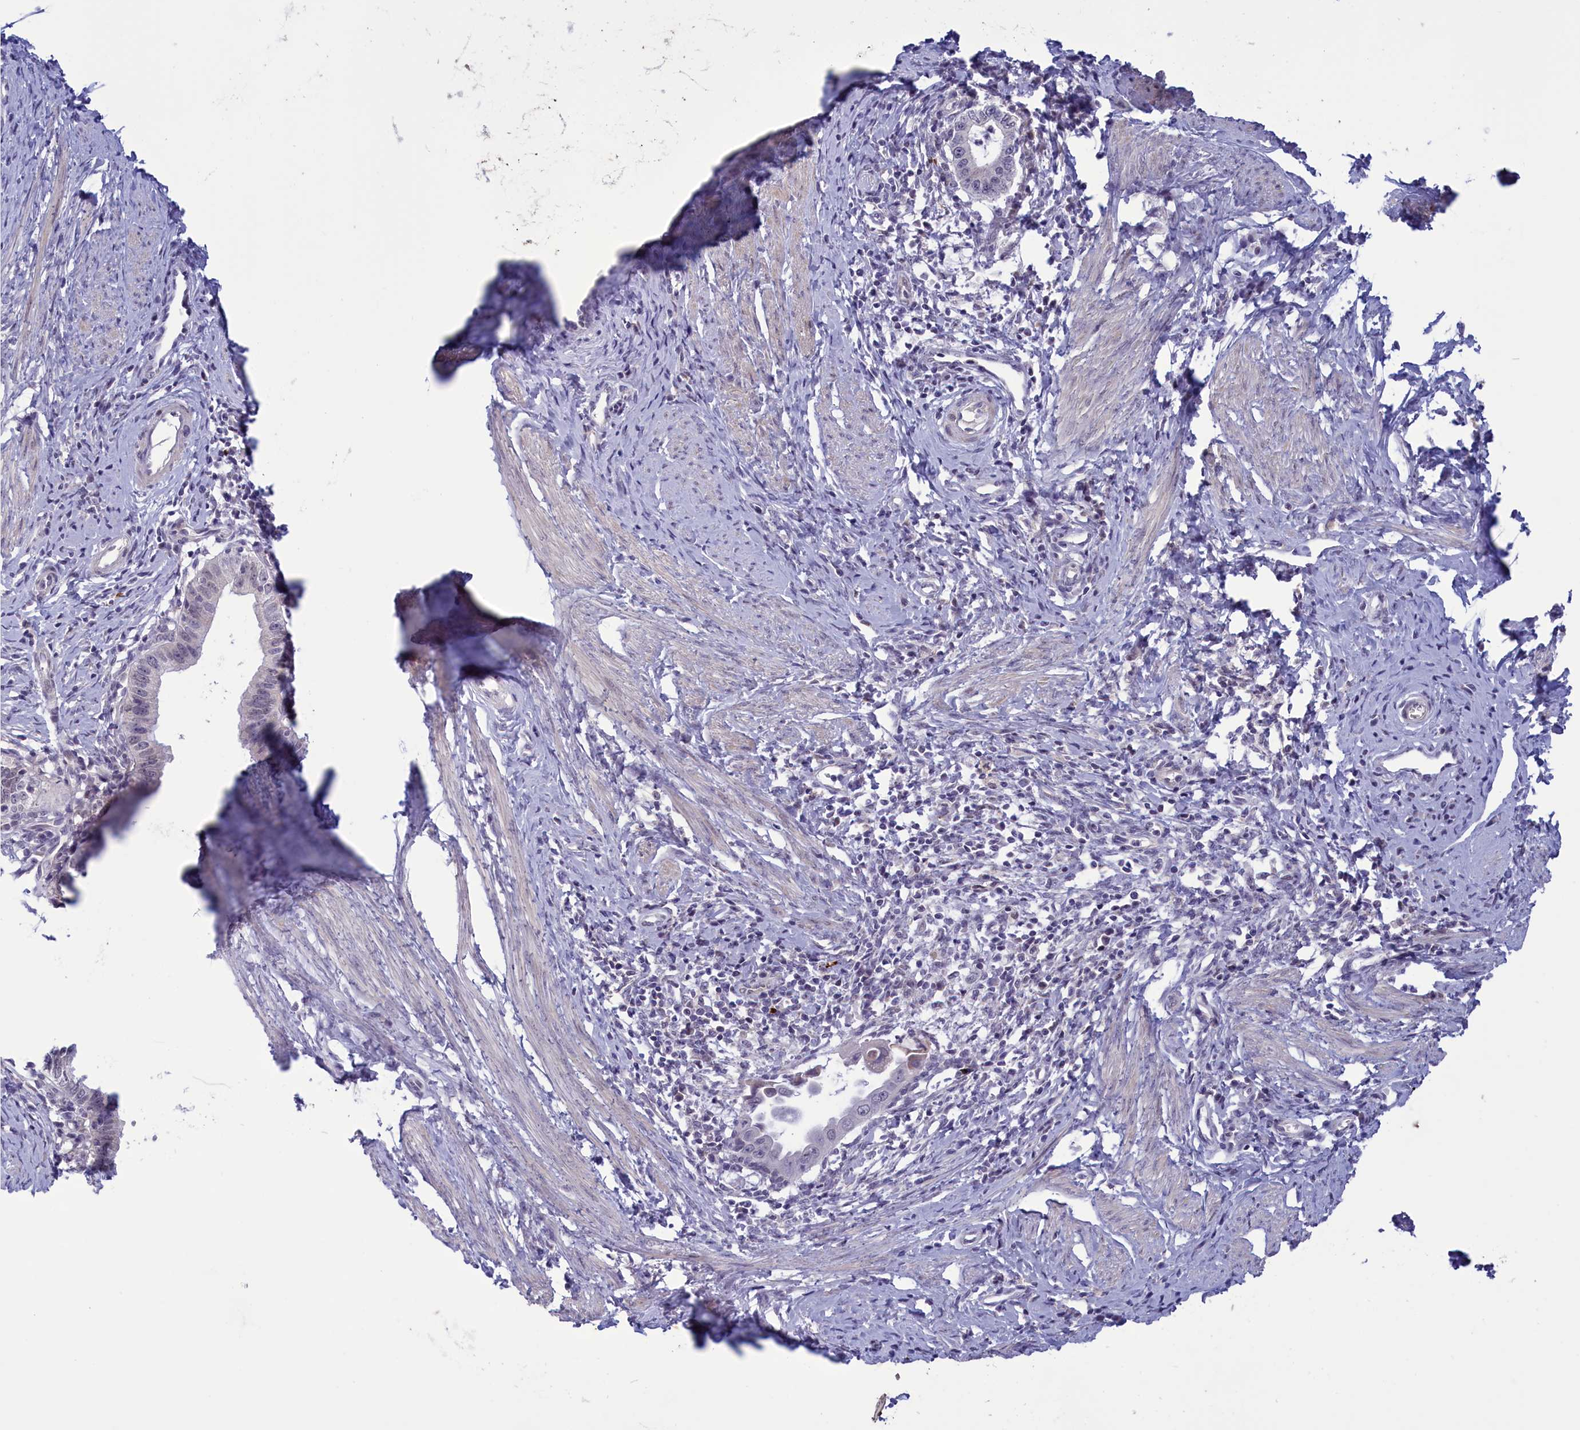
{"staining": {"intensity": "negative", "quantity": "none", "location": "none"}, "tissue": "cervical cancer", "cell_type": "Tumor cells", "image_type": "cancer", "snomed": [{"axis": "morphology", "description": "Adenocarcinoma, NOS"}, {"axis": "topography", "description": "Cervix"}], "caption": "DAB (3,3'-diaminobenzidine) immunohistochemical staining of cervical adenocarcinoma demonstrates no significant expression in tumor cells.", "gene": "ELOA2", "patient": {"sex": "female", "age": 36}}